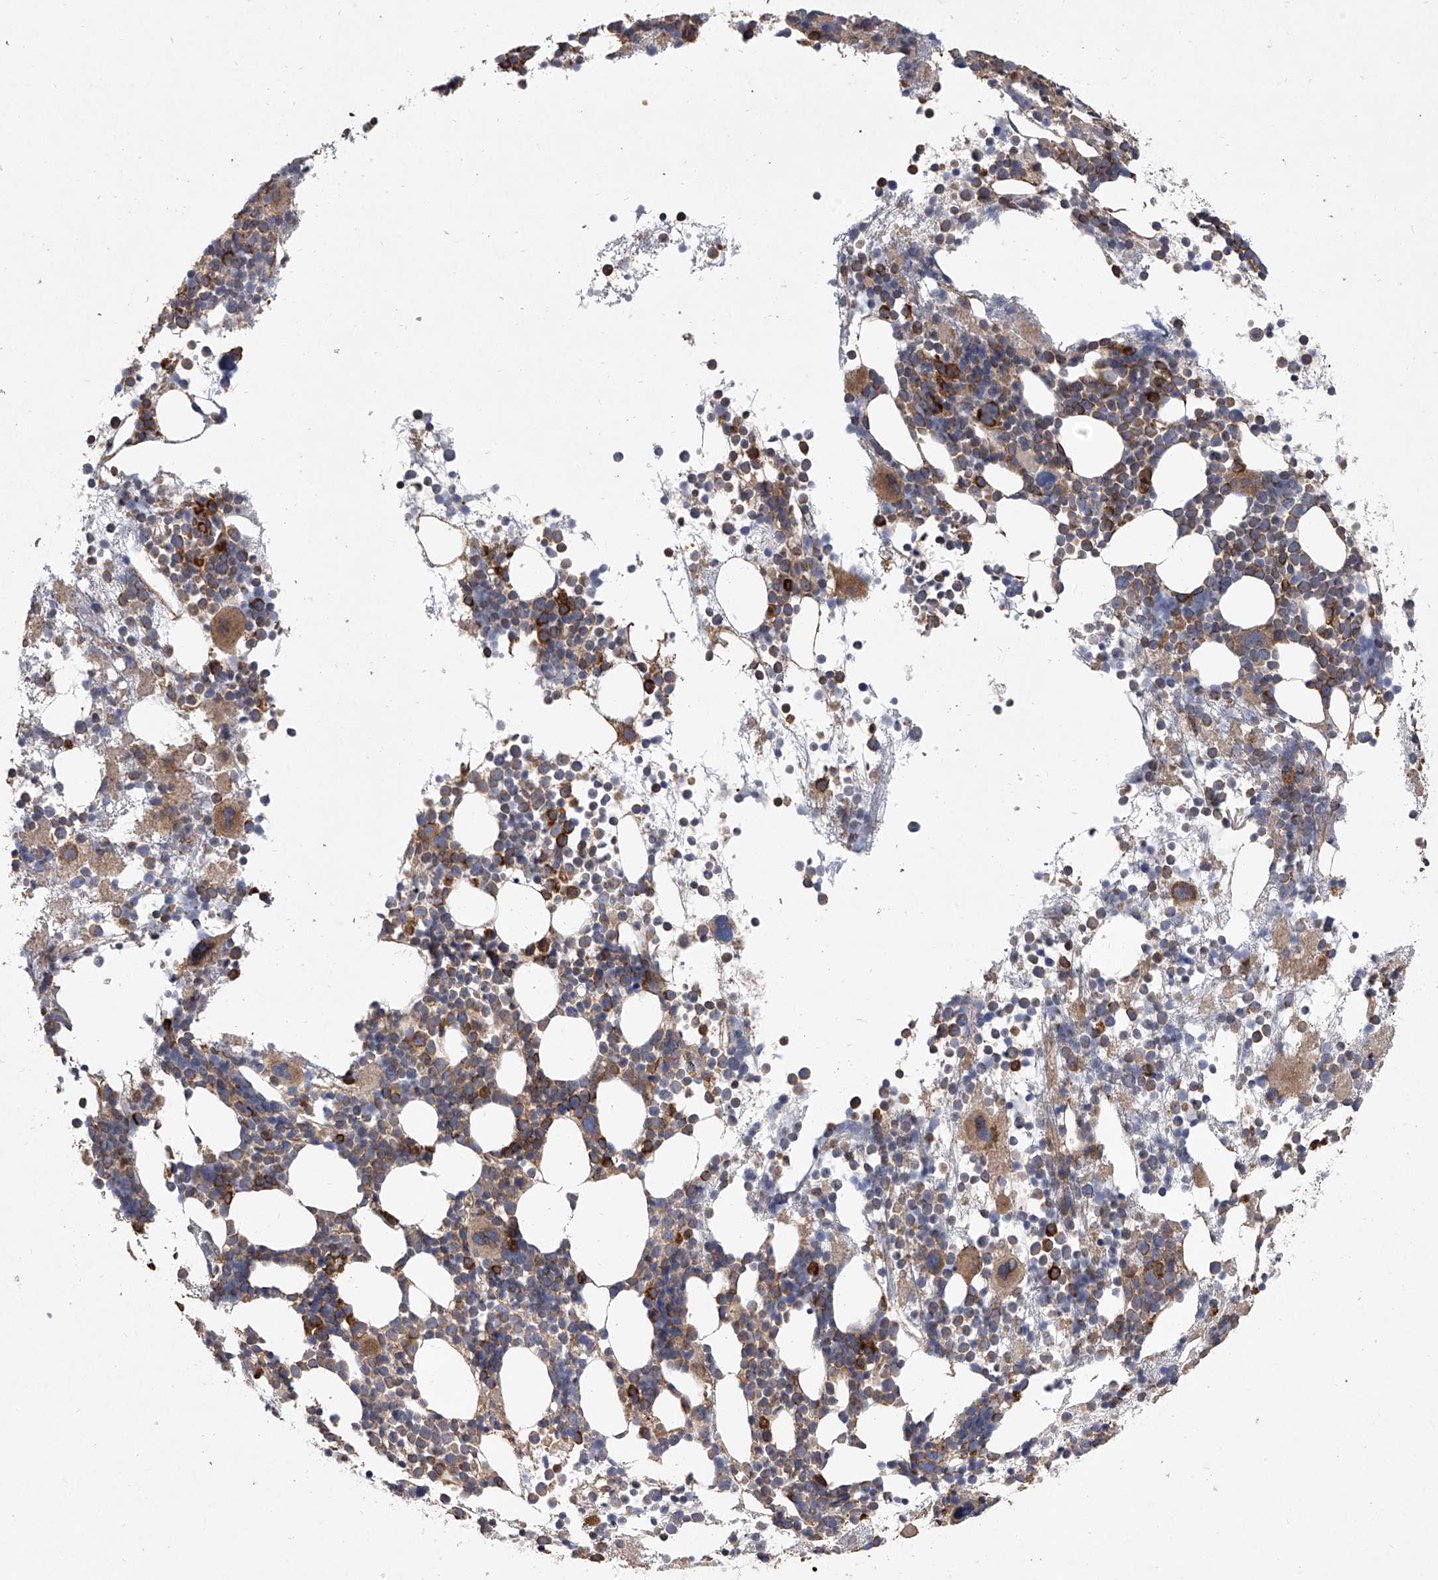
{"staining": {"intensity": "moderate", "quantity": ">75%", "location": "cytoplasmic/membranous"}, "tissue": "bone marrow", "cell_type": "Hematopoietic cells", "image_type": "normal", "snomed": [{"axis": "morphology", "description": "Normal tissue, NOS"}, {"axis": "topography", "description": "Bone marrow"}], "caption": "Bone marrow stained for a protein shows moderate cytoplasmic/membranous positivity in hematopoietic cells. The protein is shown in brown color, while the nuclei are stained blue.", "gene": "EIF2S2", "patient": {"sex": "female", "age": 57}}